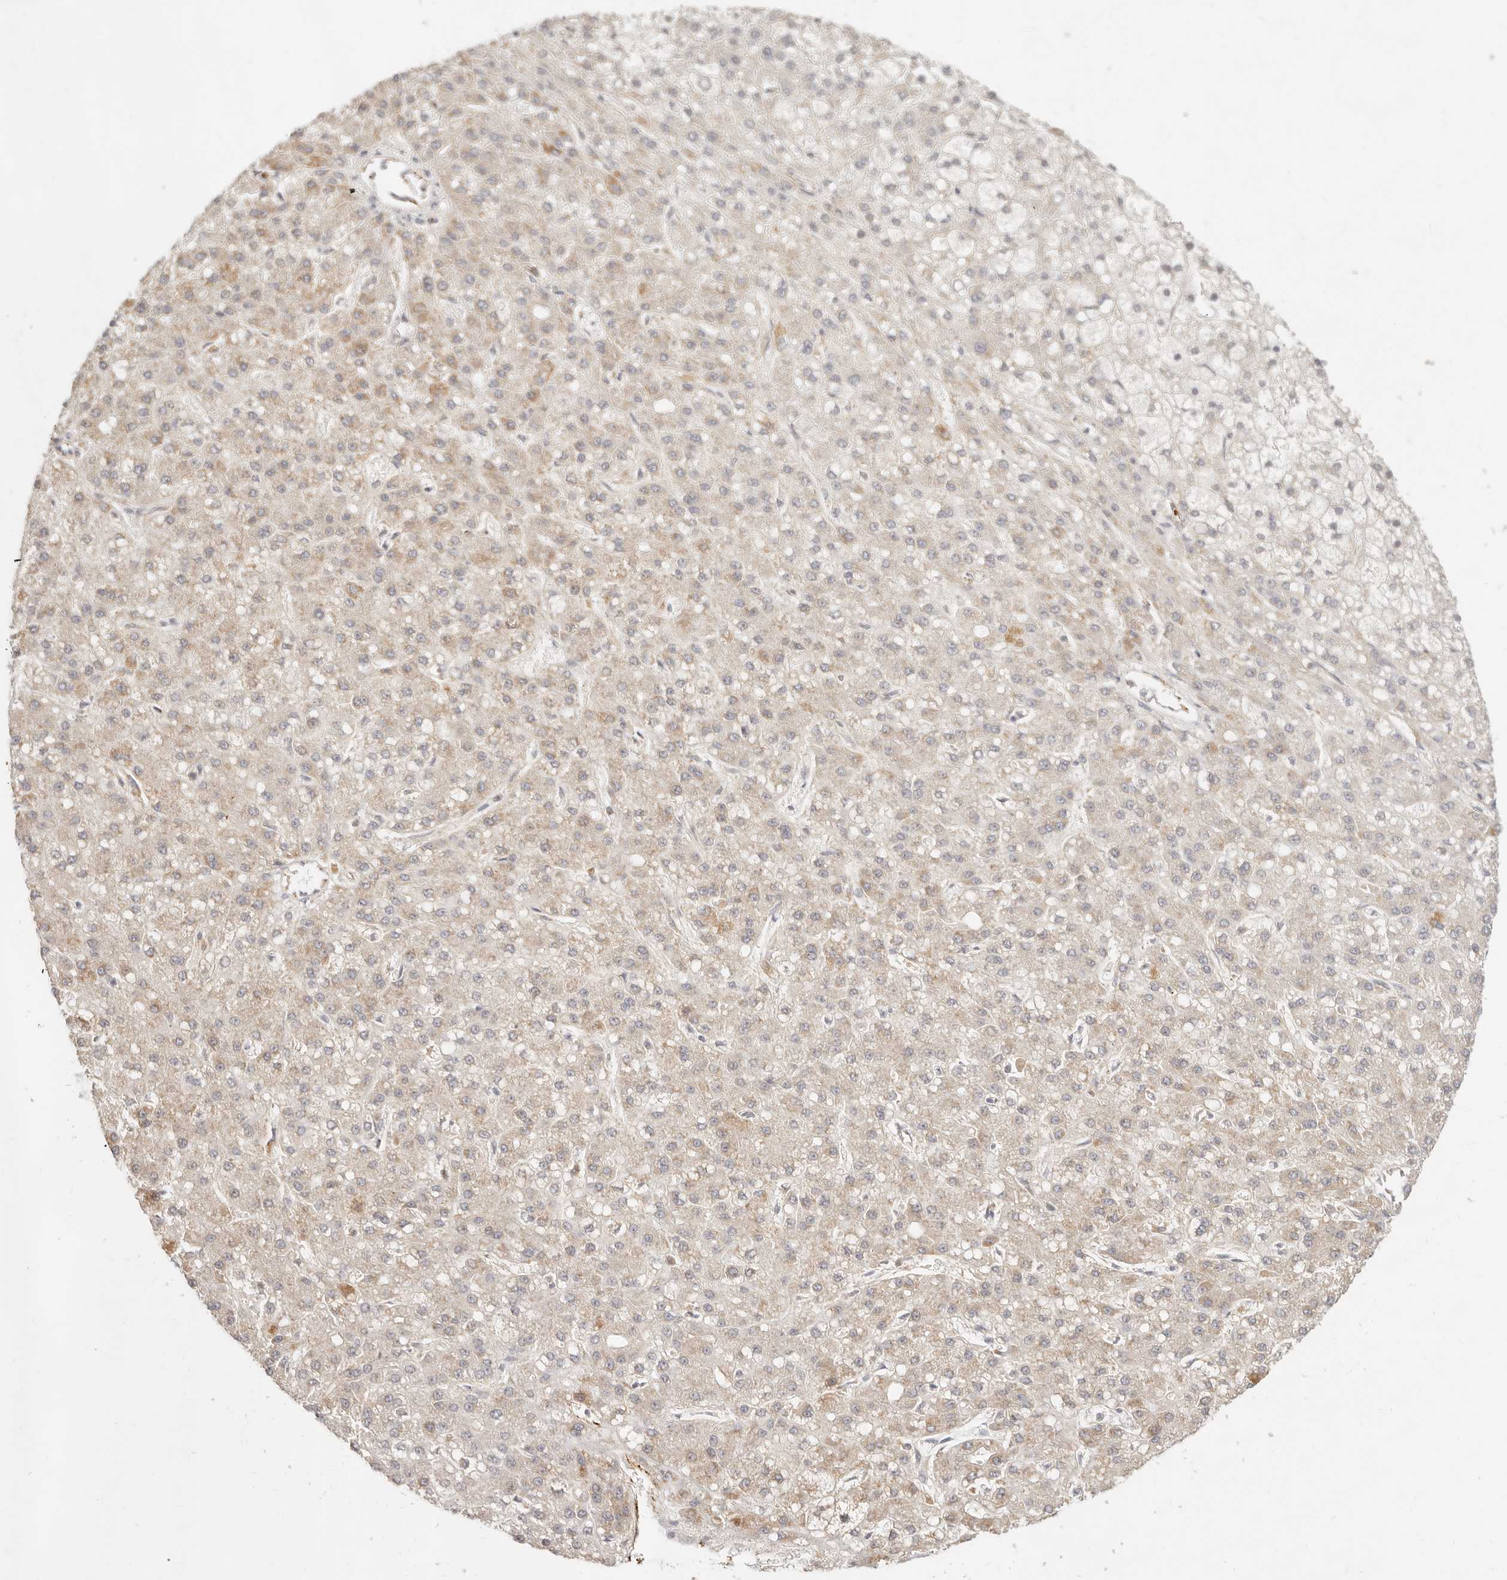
{"staining": {"intensity": "weak", "quantity": "25%-75%", "location": "cytoplasmic/membranous"}, "tissue": "liver cancer", "cell_type": "Tumor cells", "image_type": "cancer", "snomed": [{"axis": "morphology", "description": "Carcinoma, Hepatocellular, NOS"}, {"axis": "topography", "description": "Liver"}], "caption": "Brown immunohistochemical staining in human liver cancer (hepatocellular carcinoma) reveals weak cytoplasmic/membranous expression in approximately 25%-75% of tumor cells.", "gene": "SASS6", "patient": {"sex": "male", "age": 67}}